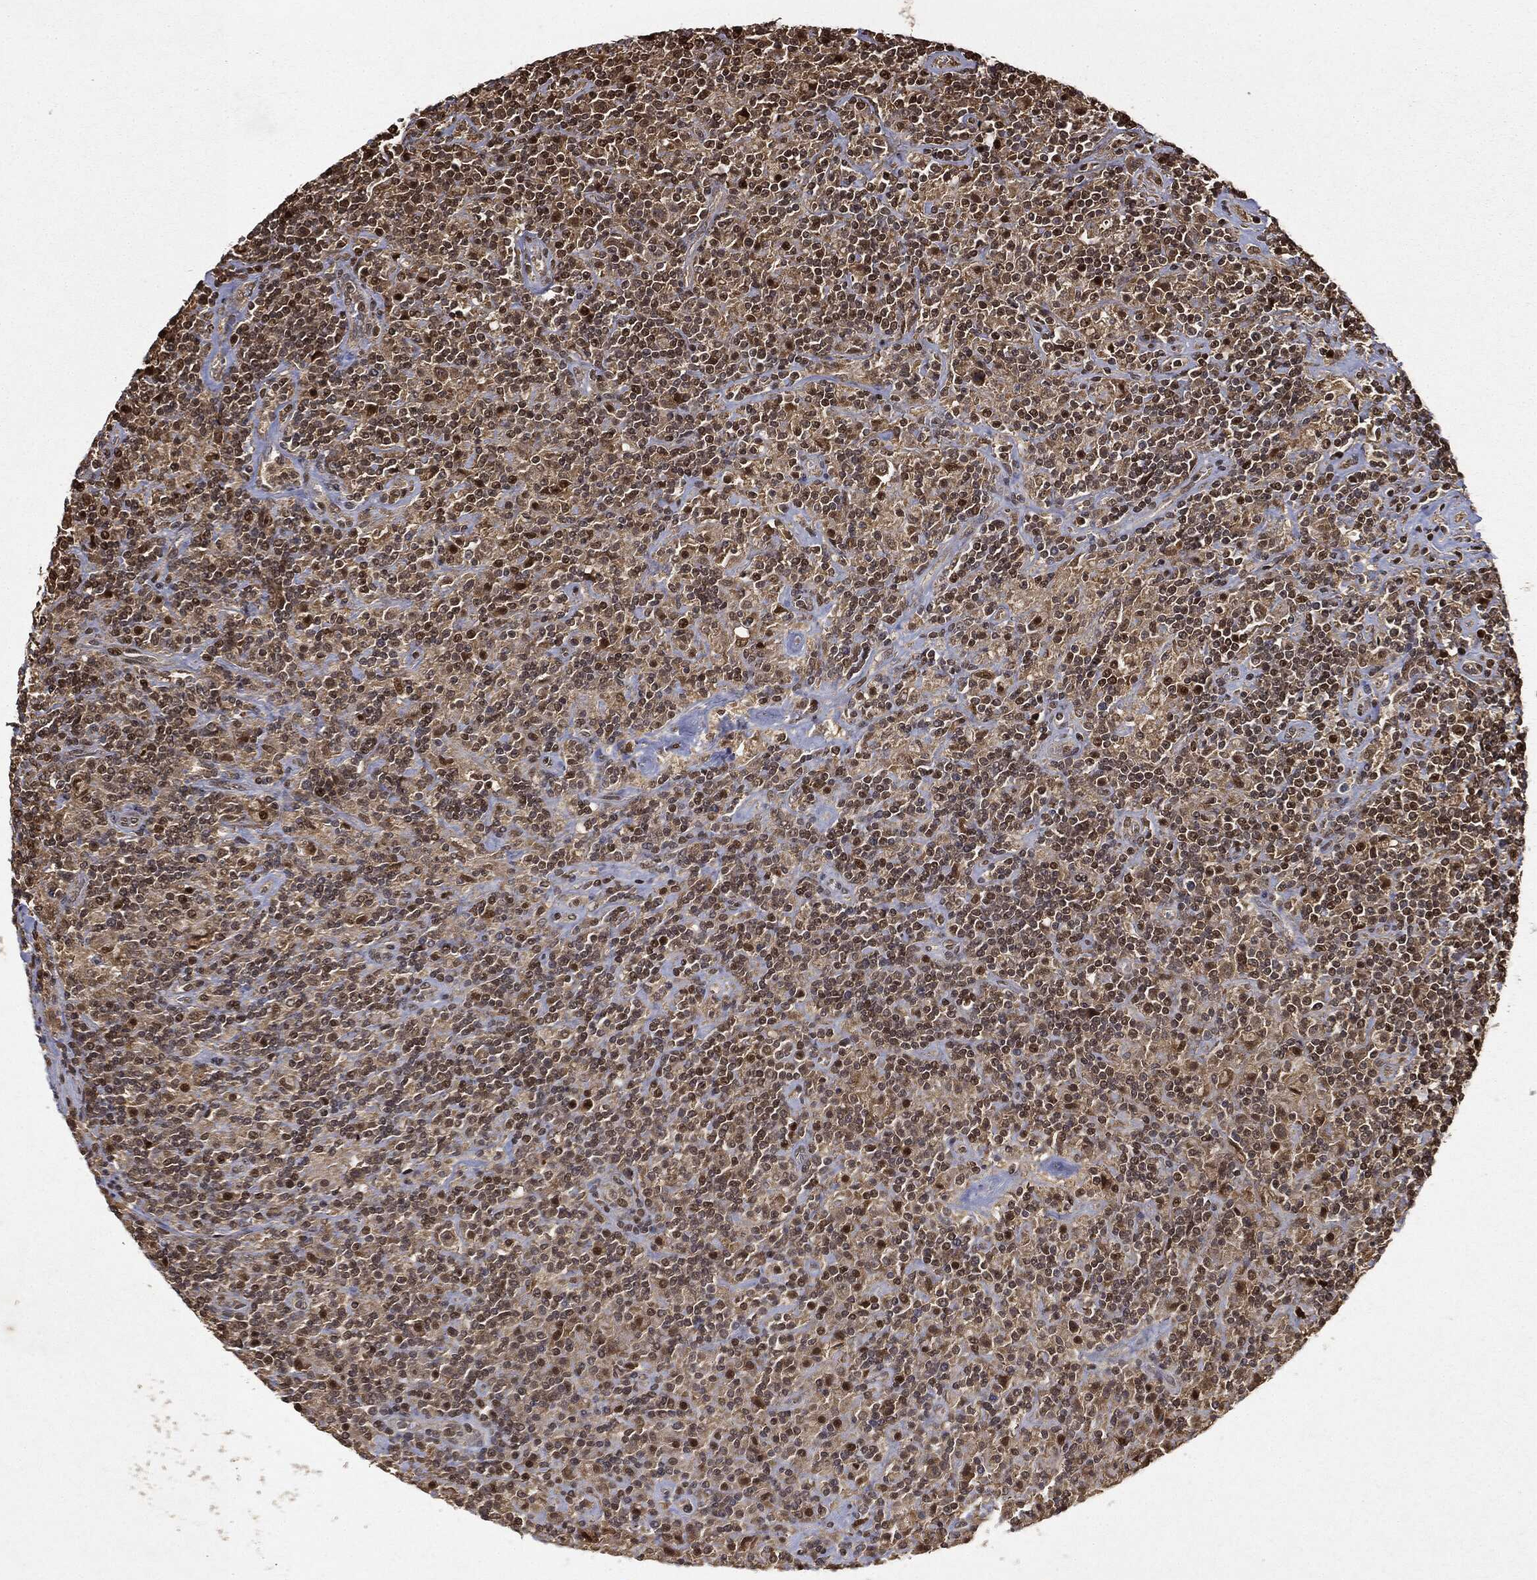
{"staining": {"intensity": "moderate", "quantity": "25%-75%", "location": "nuclear"}, "tissue": "lymphoma", "cell_type": "Tumor cells", "image_type": "cancer", "snomed": [{"axis": "morphology", "description": "Hodgkin's disease, NOS"}, {"axis": "topography", "description": "Lymph node"}], "caption": "This micrograph demonstrates IHC staining of lymphoma, with medium moderate nuclear positivity in about 25%-75% of tumor cells.", "gene": "ZNHIT6", "patient": {"sex": "male", "age": 70}}